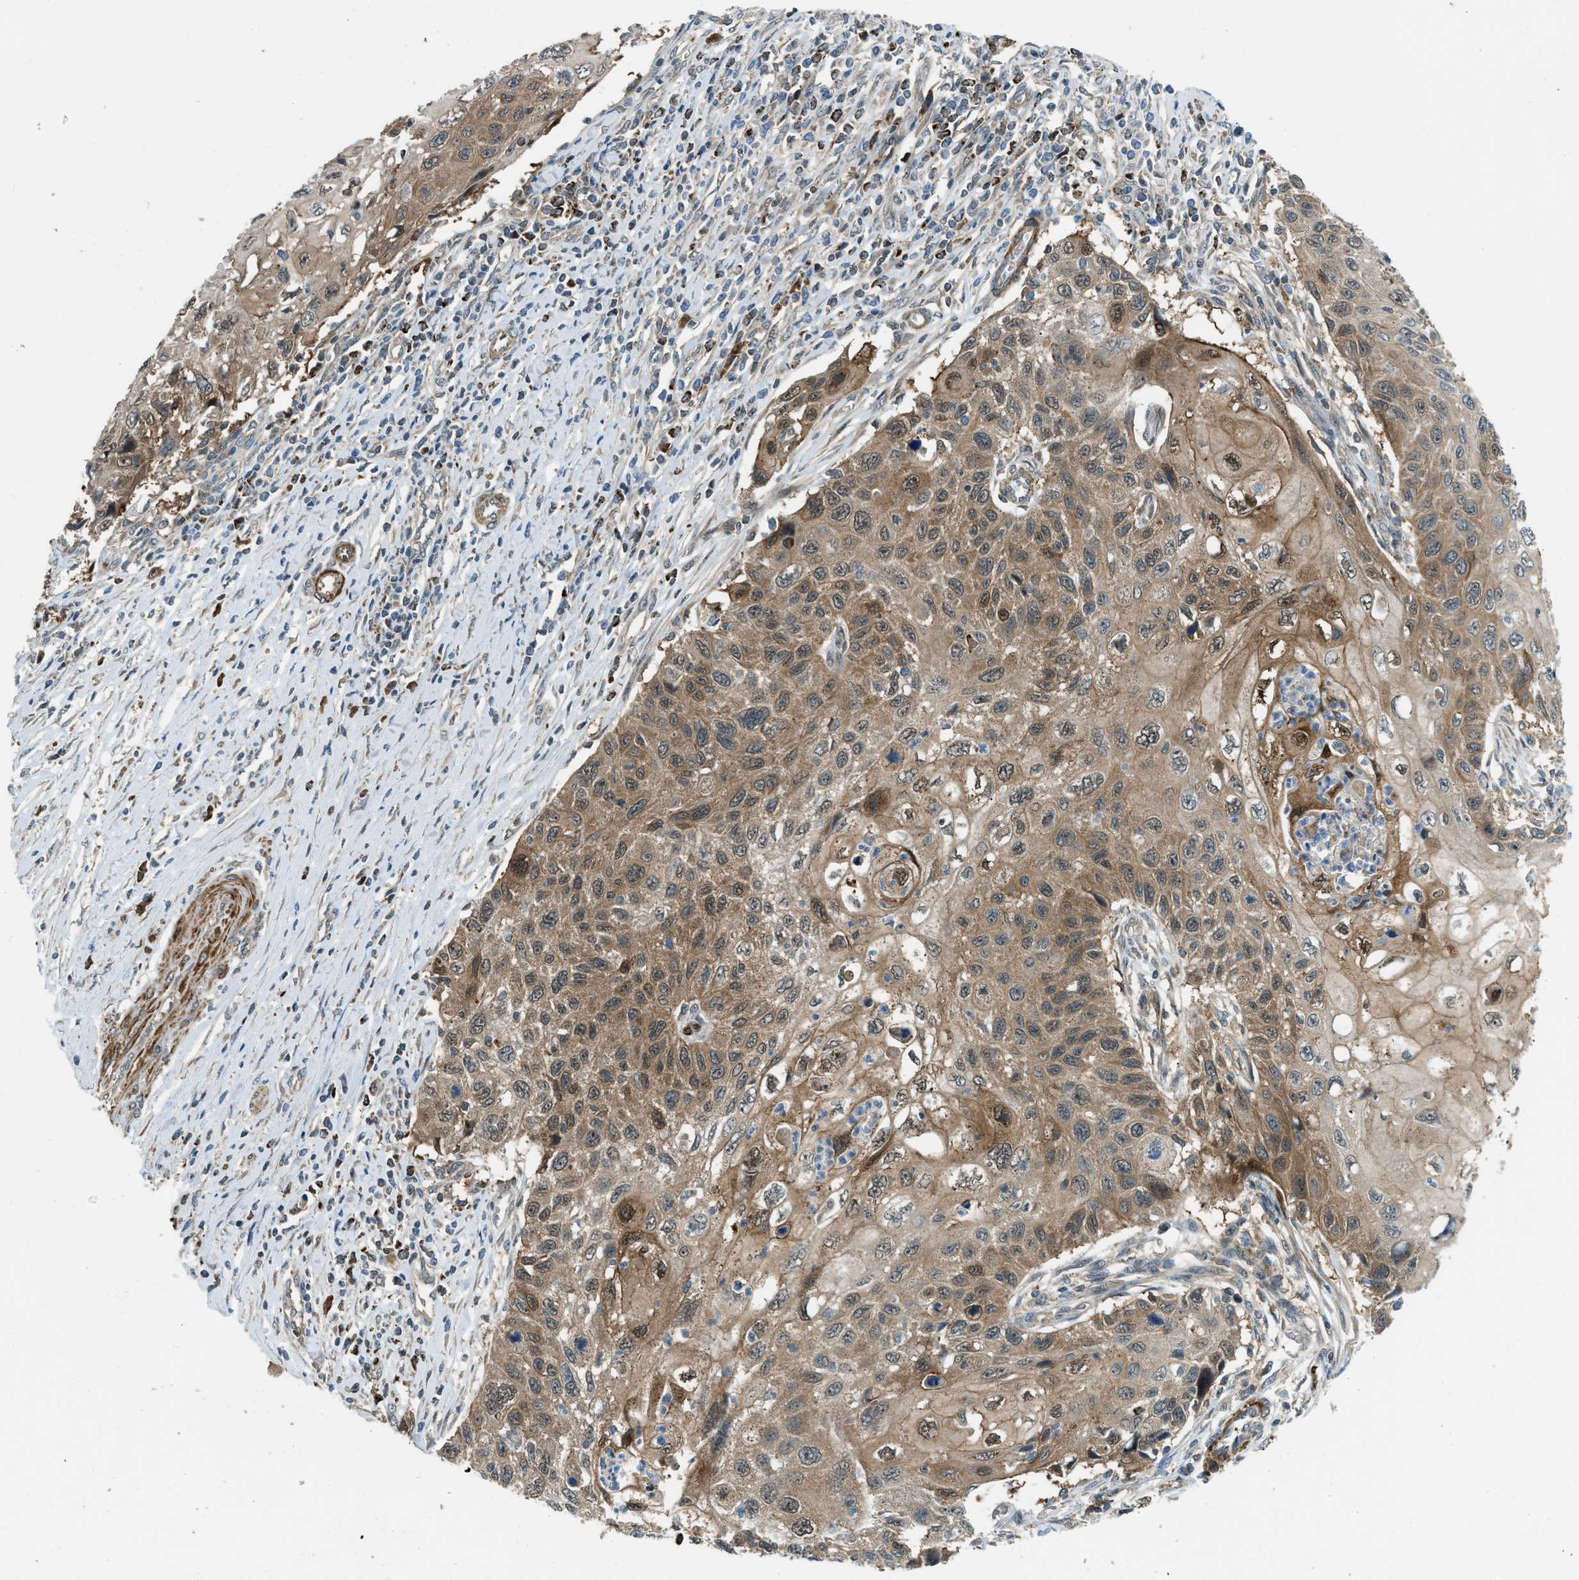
{"staining": {"intensity": "moderate", "quantity": ">75%", "location": "cytoplasmic/membranous"}, "tissue": "cervical cancer", "cell_type": "Tumor cells", "image_type": "cancer", "snomed": [{"axis": "morphology", "description": "Squamous cell carcinoma, NOS"}, {"axis": "topography", "description": "Cervix"}], "caption": "There is medium levels of moderate cytoplasmic/membranous expression in tumor cells of cervical cancer, as demonstrated by immunohistochemical staining (brown color).", "gene": "SESN2", "patient": {"sex": "female", "age": 70}}